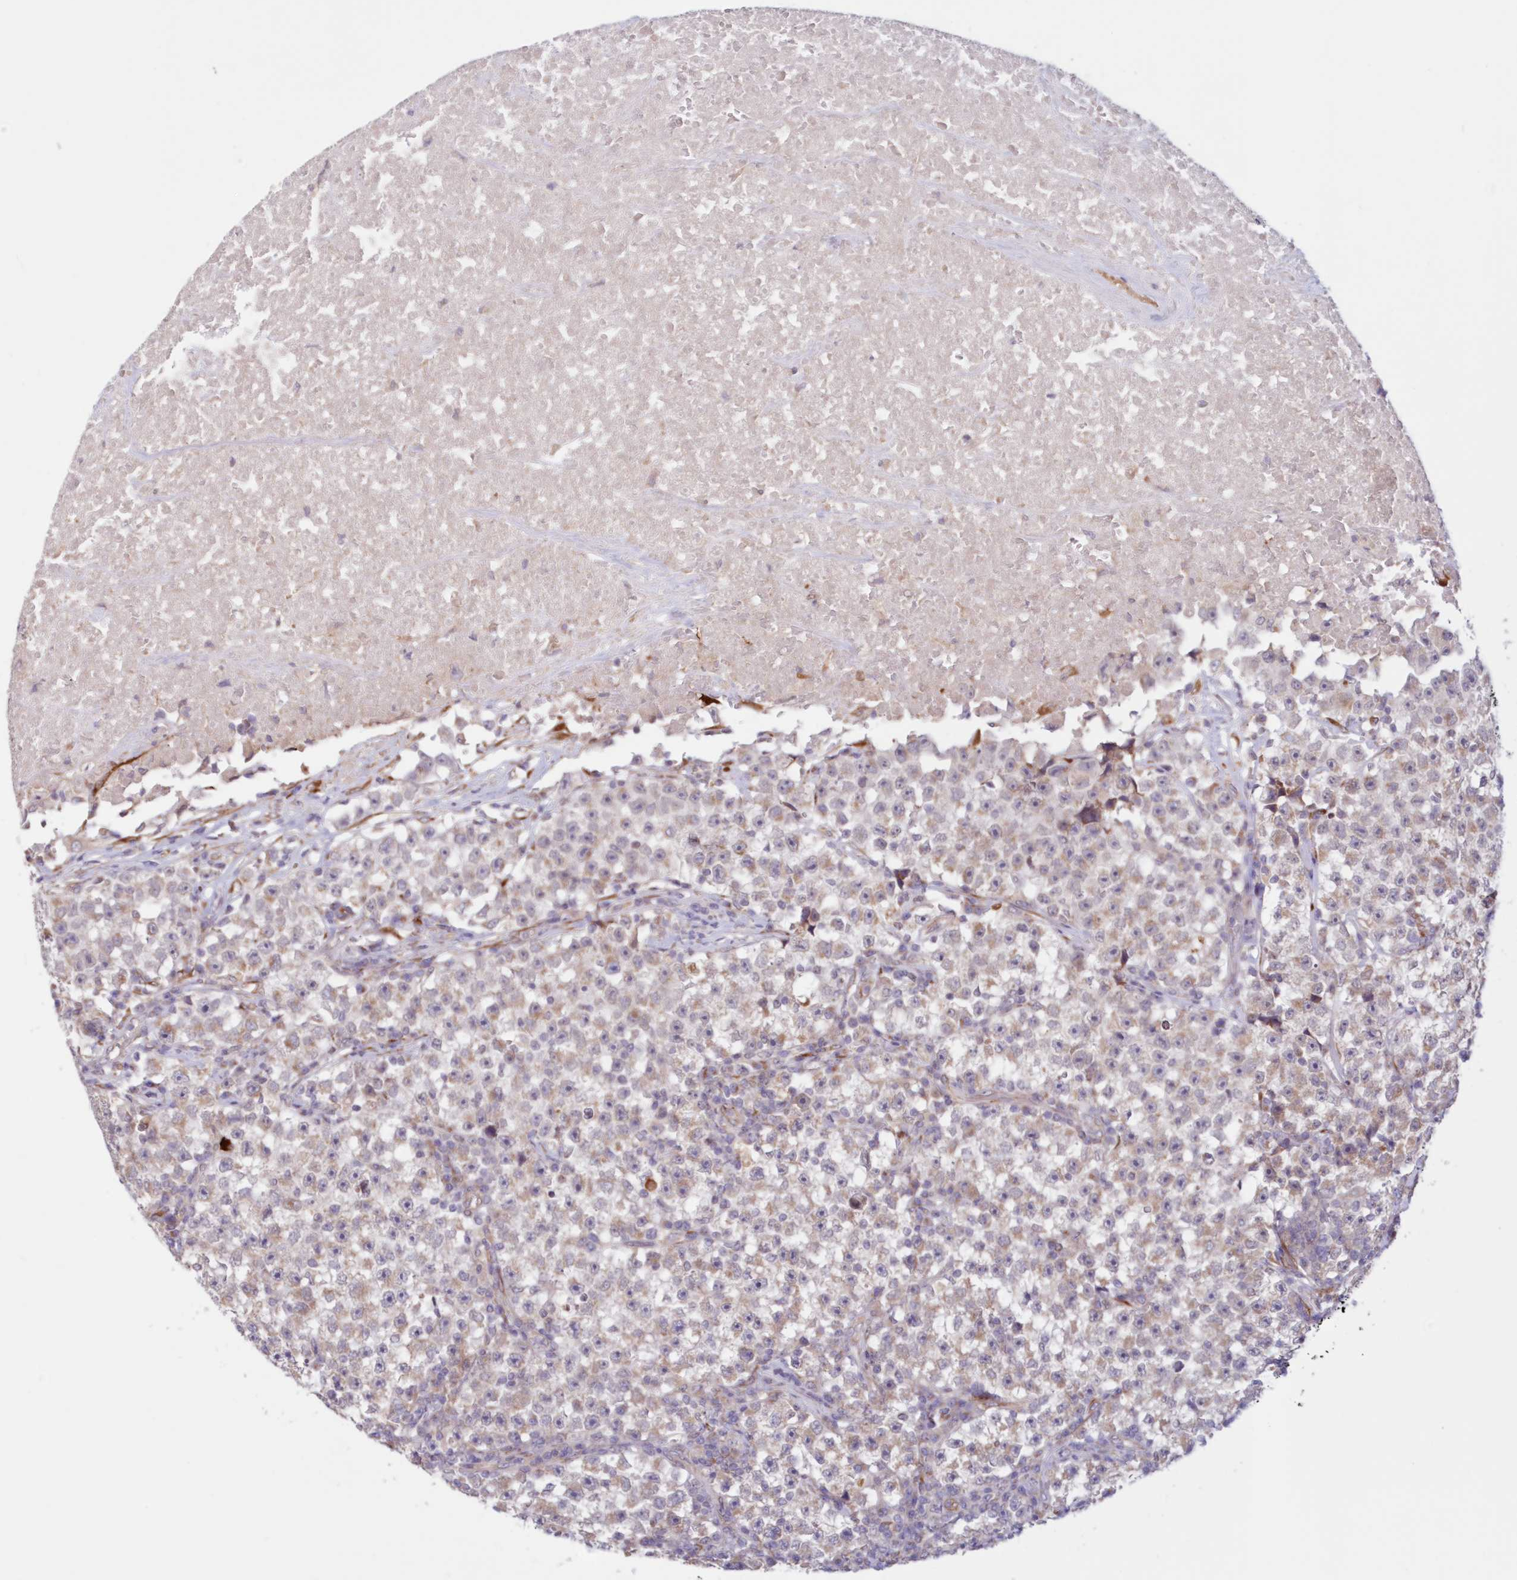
{"staining": {"intensity": "weak", "quantity": "25%-75%", "location": "cytoplasmic/membranous"}, "tissue": "testis cancer", "cell_type": "Tumor cells", "image_type": "cancer", "snomed": [{"axis": "morphology", "description": "Seminoma, NOS"}, {"axis": "topography", "description": "Testis"}], "caption": "High-magnification brightfield microscopy of testis seminoma stained with DAB (3,3'-diaminobenzidine) (brown) and counterstained with hematoxylin (blue). tumor cells exhibit weak cytoplasmic/membranous expression is seen in approximately25%-75% of cells.", "gene": "PCYOX1L", "patient": {"sex": "male", "age": 22}}